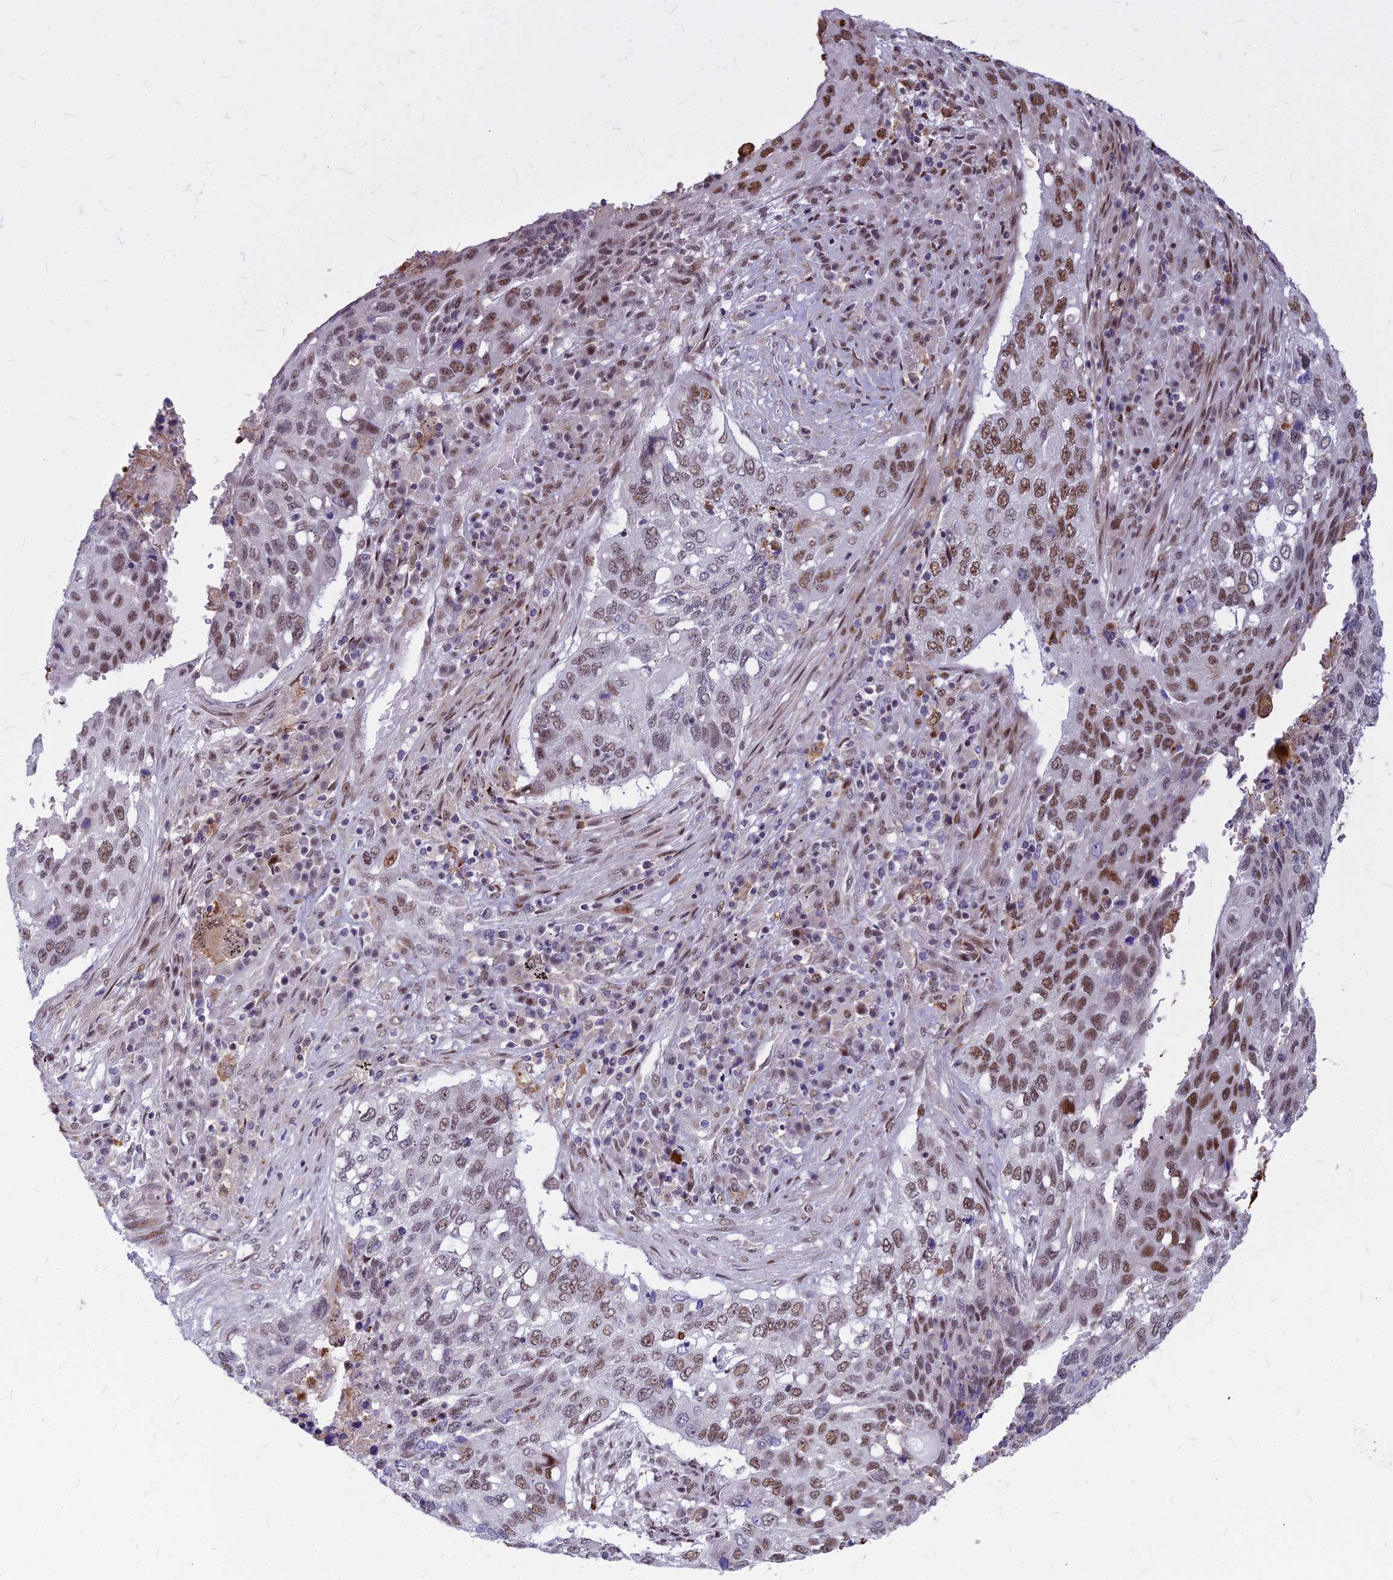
{"staining": {"intensity": "moderate", "quantity": "25%-75%", "location": "nuclear"}, "tissue": "lung cancer", "cell_type": "Tumor cells", "image_type": "cancer", "snomed": [{"axis": "morphology", "description": "Squamous cell carcinoma, NOS"}, {"axis": "topography", "description": "Lung"}], "caption": "The histopathology image shows immunohistochemical staining of lung squamous cell carcinoma. There is moderate nuclear expression is present in approximately 25%-75% of tumor cells. Immunohistochemistry stains the protein in brown and the nuclei are stained blue.", "gene": "ALG10", "patient": {"sex": "female", "age": 63}}